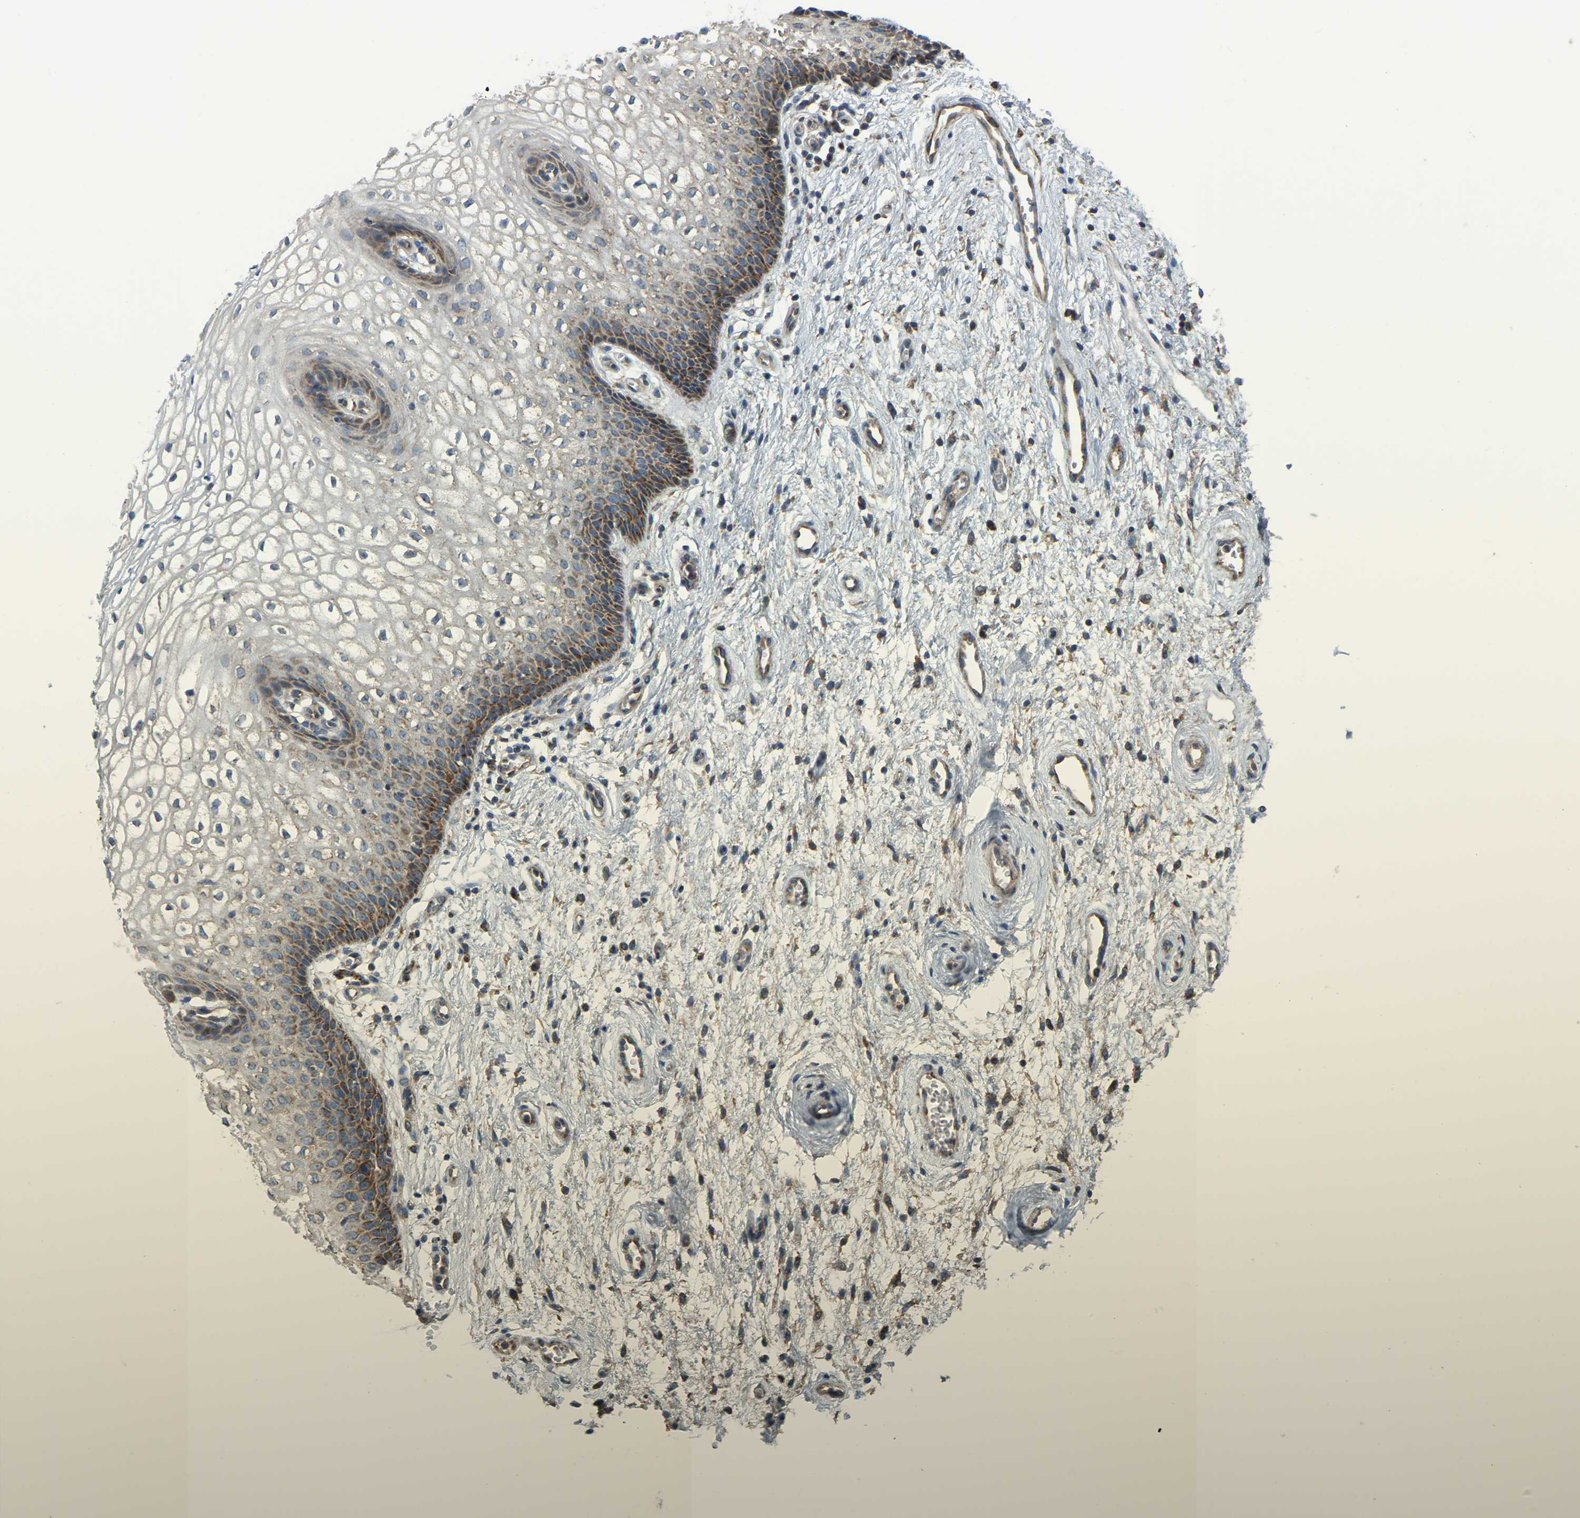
{"staining": {"intensity": "moderate", "quantity": "25%-75%", "location": "cytoplasmic/membranous"}, "tissue": "vagina", "cell_type": "Squamous epithelial cells", "image_type": "normal", "snomed": [{"axis": "morphology", "description": "Normal tissue, NOS"}, {"axis": "topography", "description": "Vagina"}], "caption": "Squamous epithelial cells exhibit medium levels of moderate cytoplasmic/membranous positivity in about 25%-75% of cells in normal human vagina. (brown staining indicates protein expression, while blue staining denotes nuclei).", "gene": "PSMD7", "patient": {"sex": "female", "age": 34}}